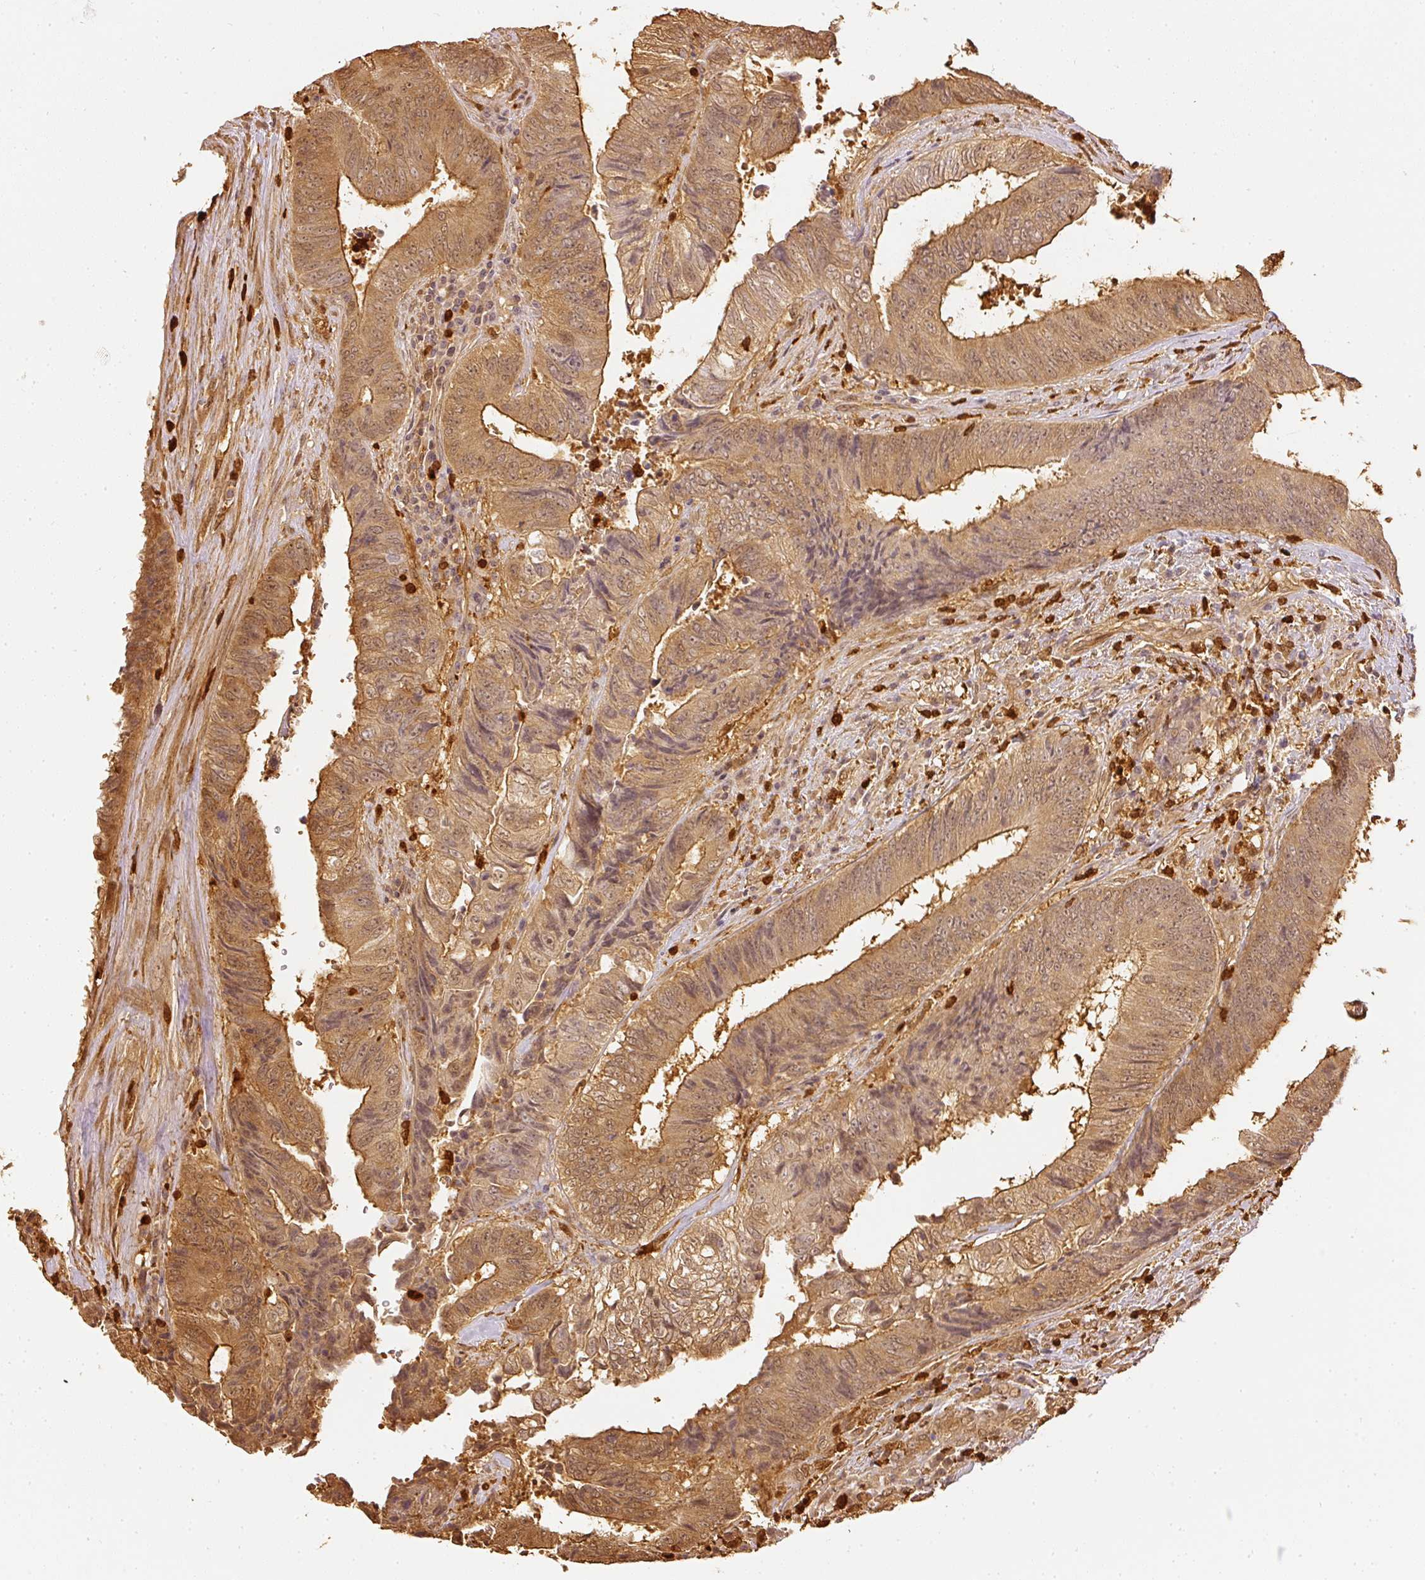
{"staining": {"intensity": "moderate", "quantity": ">75%", "location": "cytoplasmic/membranous,nuclear"}, "tissue": "colorectal cancer", "cell_type": "Tumor cells", "image_type": "cancer", "snomed": [{"axis": "morphology", "description": "Adenocarcinoma, NOS"}, {"axis": "topography", "description": "Rectum"}], "caption": "Moderate cytoplasmic/membranous and nuclear expression for a protein is identified in approximately >75% of tumor cells of adenocarcinoma (colorectal) using immunohistochemistry (IHC).", "gene": "PFN1", "patient": {"sex": "male", "age": 72}}